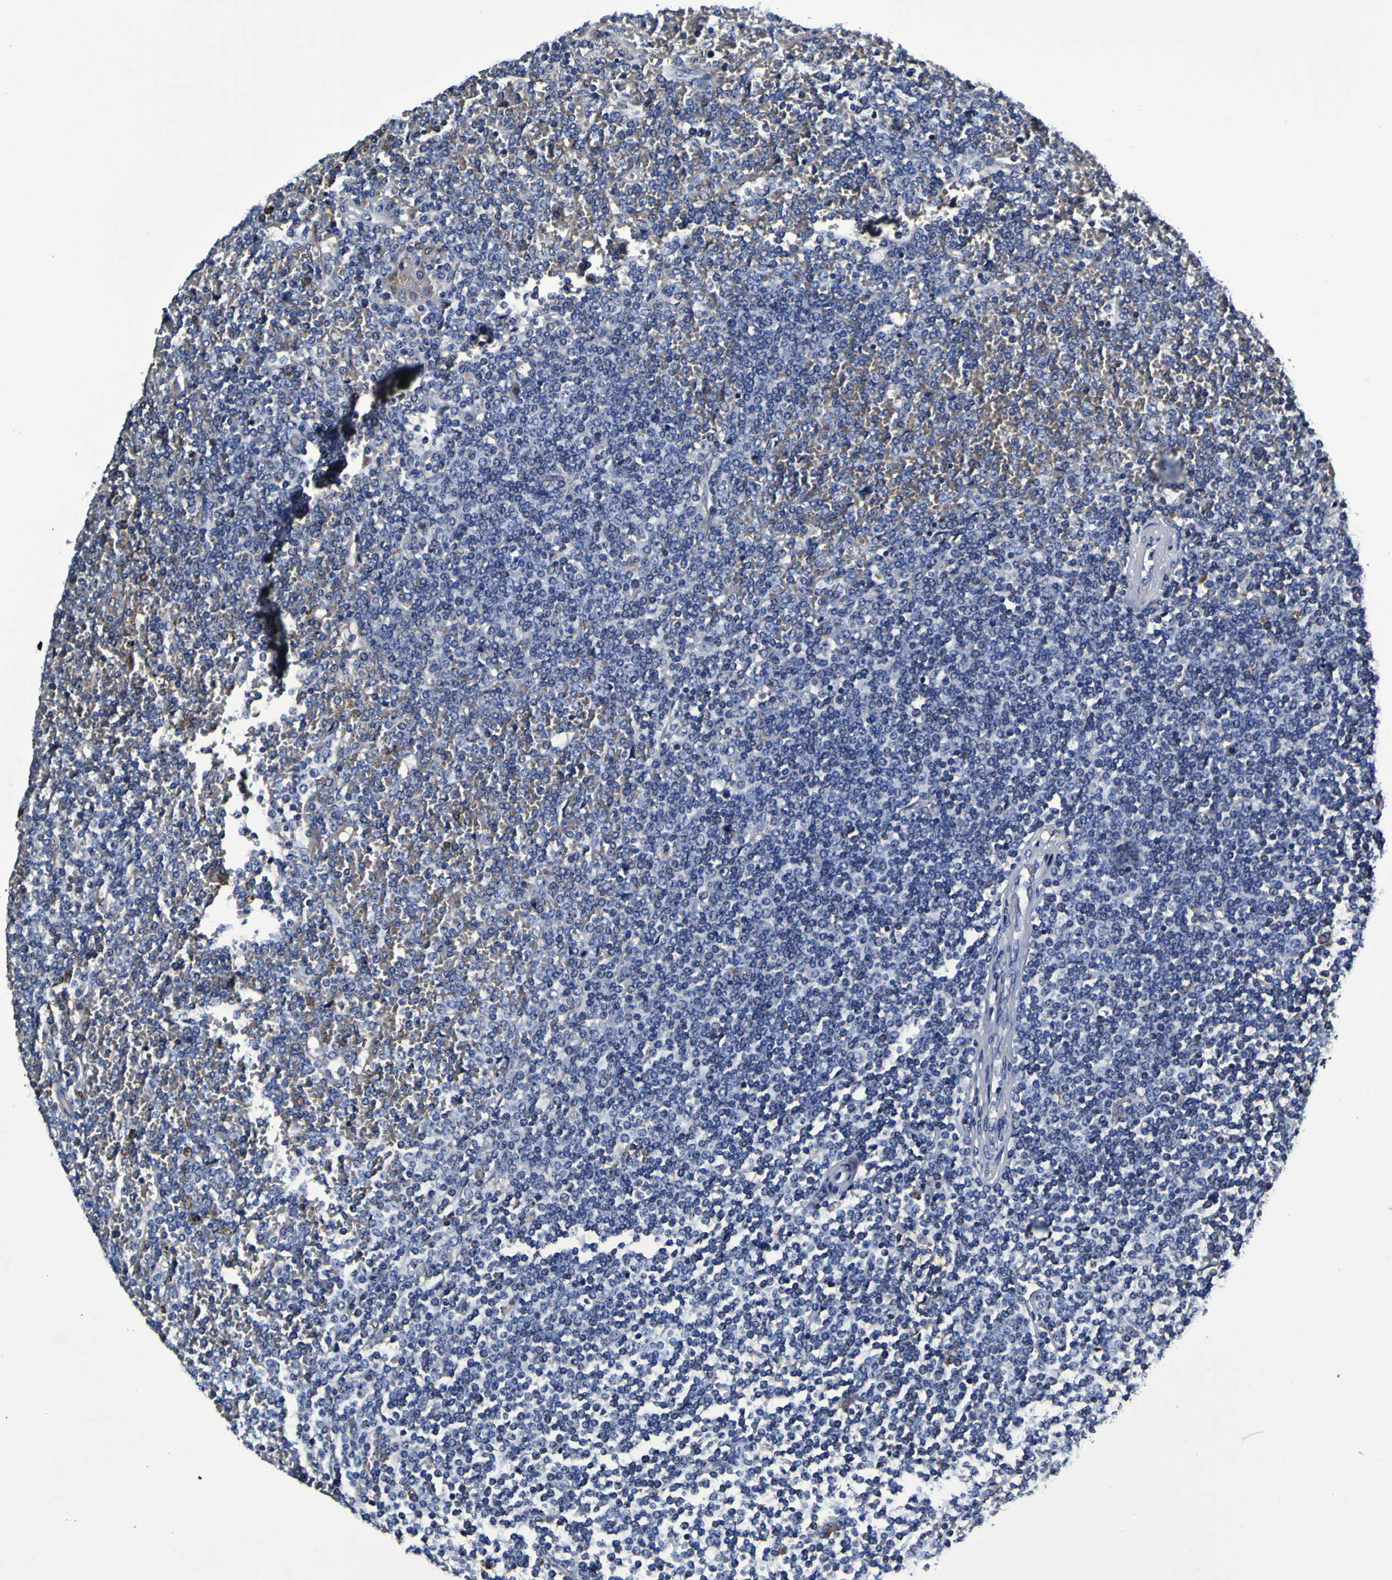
{"staining": {"intensity": "weak", "quantity": "25%-75%", "location": "cytoplasmic/membranous"}, "tissue": "lymphoma", "cell_type": "Tumor cells", "image_type": "cancer", "snomed": [{"axis": "morphology", "description": "Malignant lymphoma, non-Hodgkin's type, Low grade"}, {"axis": "topography", "description": "Spleen"}], "caption": "This micrograph exhibits IHC staining of low-grade malignant lymphoma, non-Hodgkin's type, with low weak cytoplasmic/membranous positivity in approximately 25%-75% of tumor cells.", "gene": "GPX1", "patient": {"sex": "female", "age": 19}}